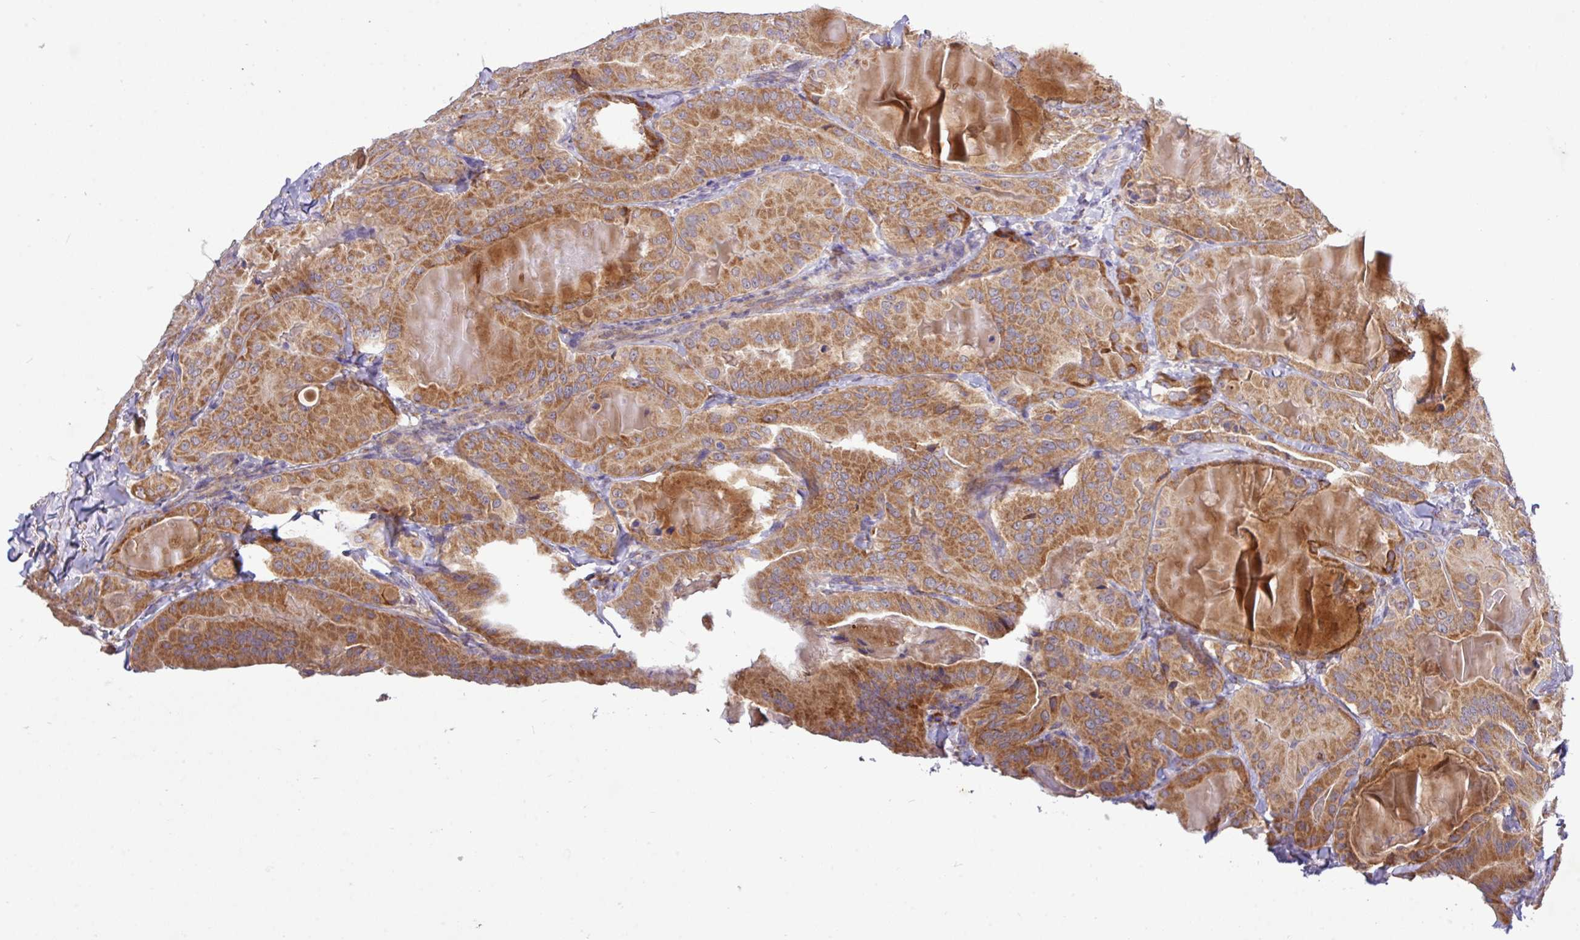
{"staining": {"intensity": "moderate", "quantity": ">75%", "location": "cytoplasmic/membranous"}, "tissue": "thyroid cancer", "cell_type": "Tumor cells", "image_type": "cancer", "snomed": [{"axis": "morphology", "description": "Papillary adenocarcinoma, NOS"}, {"axis": "topography", "description": "Thyroid gland"}], "caption": "About >75% of tumor cells in thyroid cancer (papillary adenocarcinoma) exhibit moderate cytoplasmic/membranous protein staining as visualized by brown immunohistochemical staining.", "gene": "TM2D2", "patient": {"sex": "female", "age": 68}}